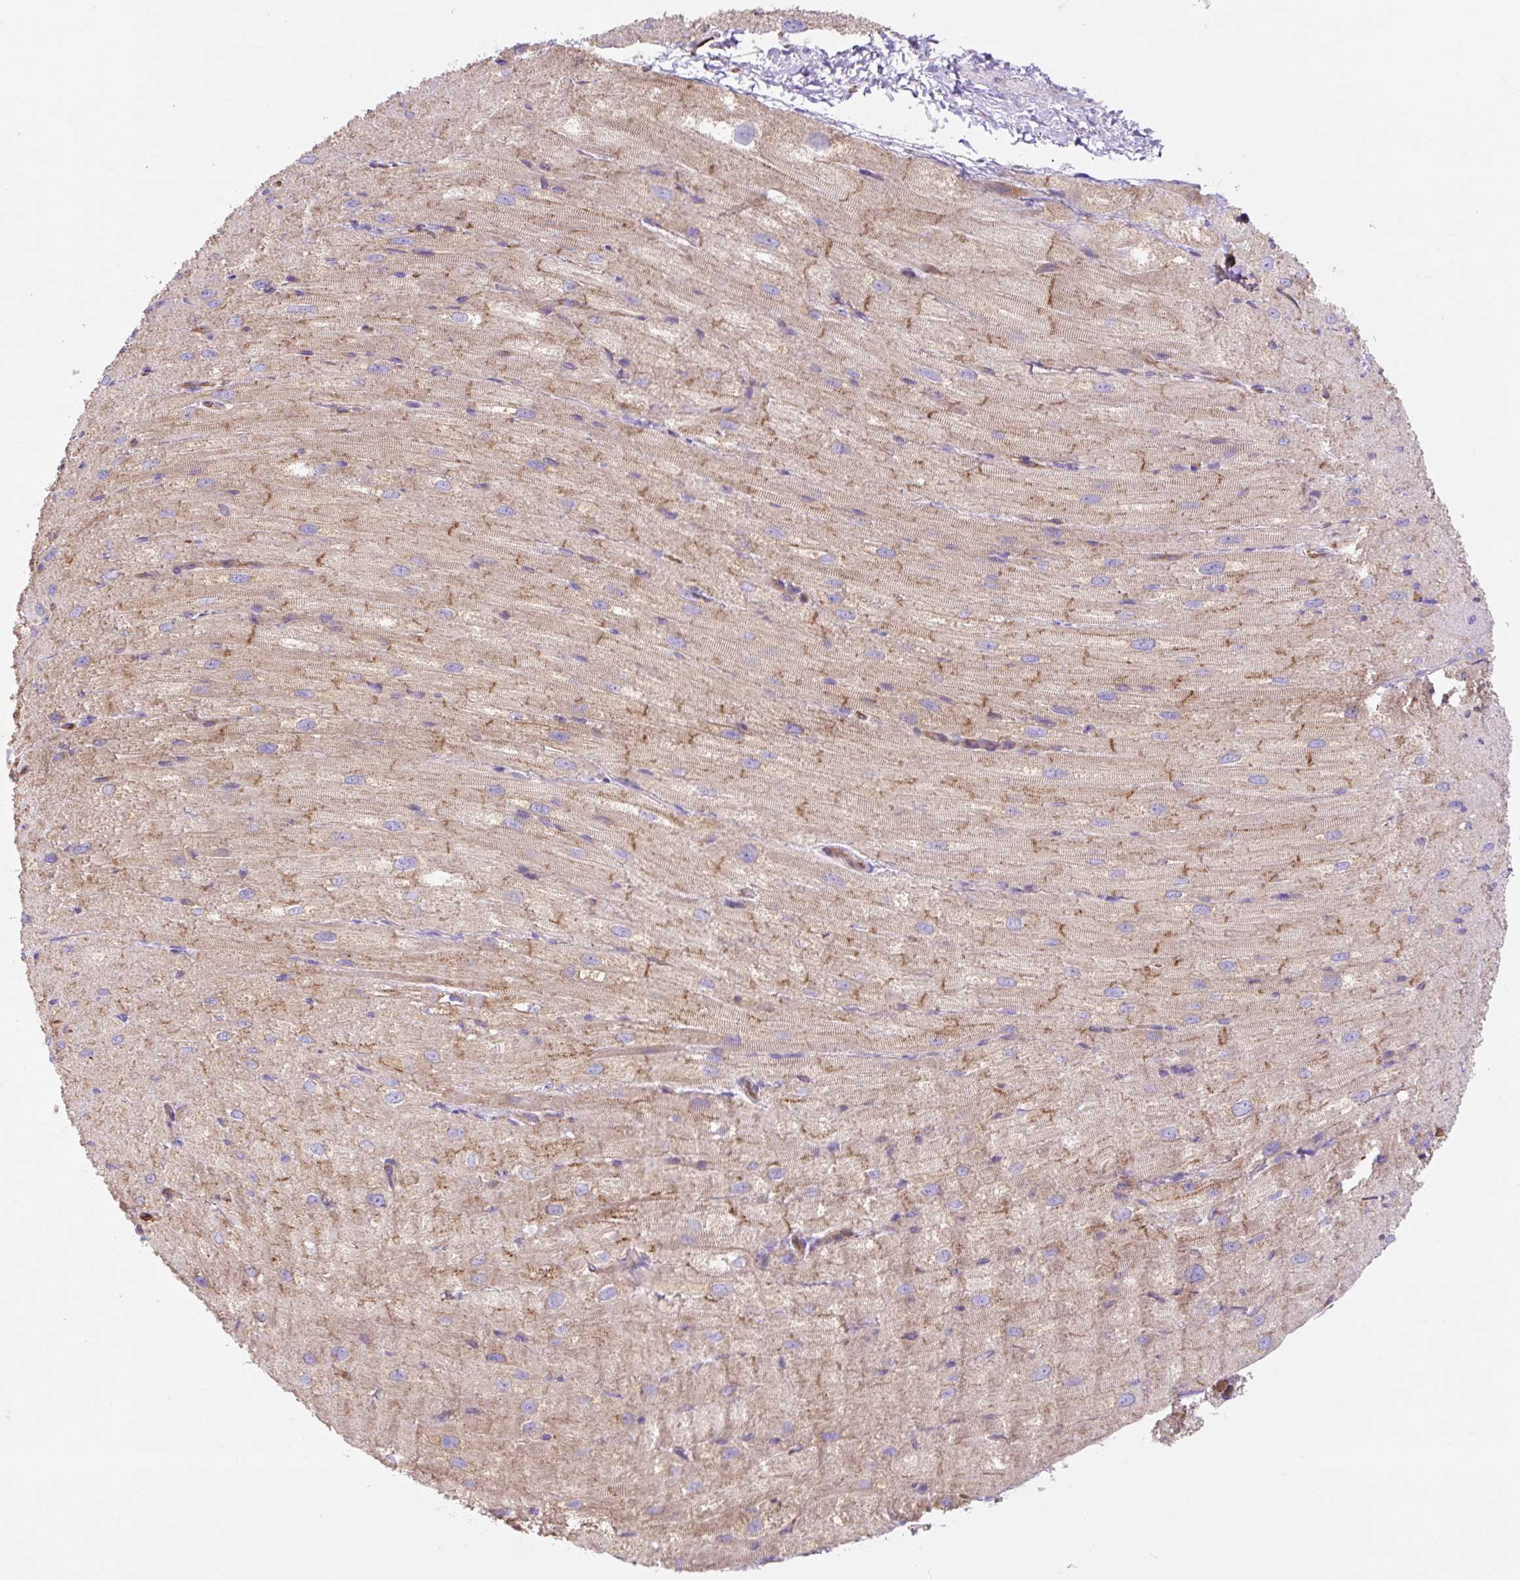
{"staining": {"intensity": "moderate", "quantity": ">75%", "location": "cytoplasmic/membranous"}, "tissue": "heart muscle", "cell_type": "Cardiomyocytes", "image_type": "normal", "snomed": [{"axis": "morphology", "description": "Normal tissue, NOS"}, {"axis": "topography", "description": "Heart"}], "caption": "Brown immunohistochemical staining in benign heart muscle shows moderate cytoplasmic/membranous staining in approximately >75% of cardiomyocytes.", "gene": "HIP1R", "patient": {"sex": "male", "age": 62}}